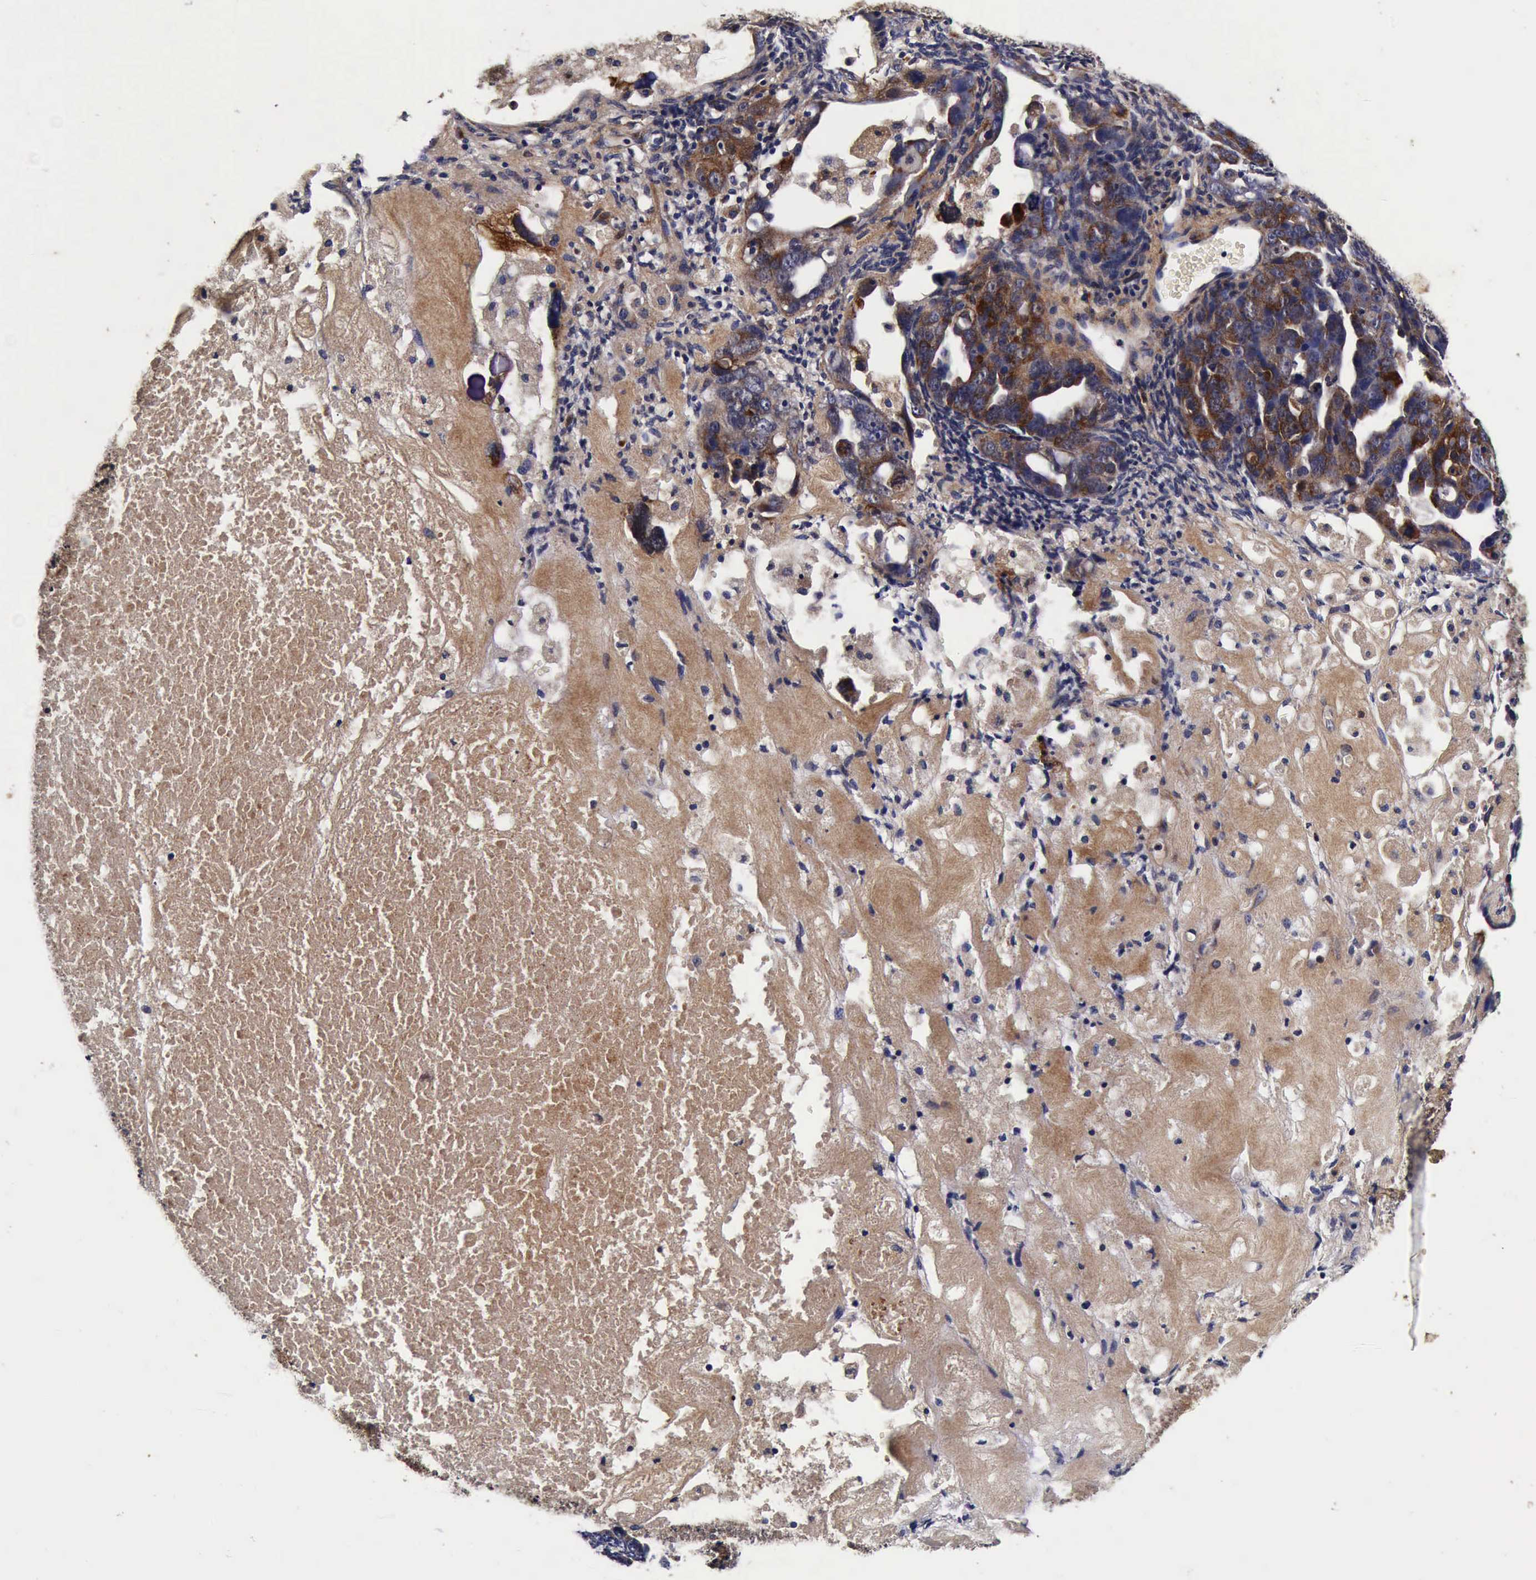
{"staining": {"intensity": "moderate", "quantity": ">75%", "location": "cytoplasmic/membranous"}, "tissue": "ovarian cancer", "cell_type": "Tumor cells", "image_type": "cancer", "snomed": [{"axis": "morphology", "description": "Cystadenocarcinoma, serous, NOS"}, {"axis": "topography", "description": "Ovary"}], "caption": "IHC (DAB) staining of human ovarian cancer (serous cystadenocarcinoma) displays moderate cytoplasmic/membranous protein staining in about >75% of tumor cells. (brown staining indicates protein expression, while blue staining denotes nuclei).", "gene": "CST3", "patient": {"sex": "female", "age": 66}}